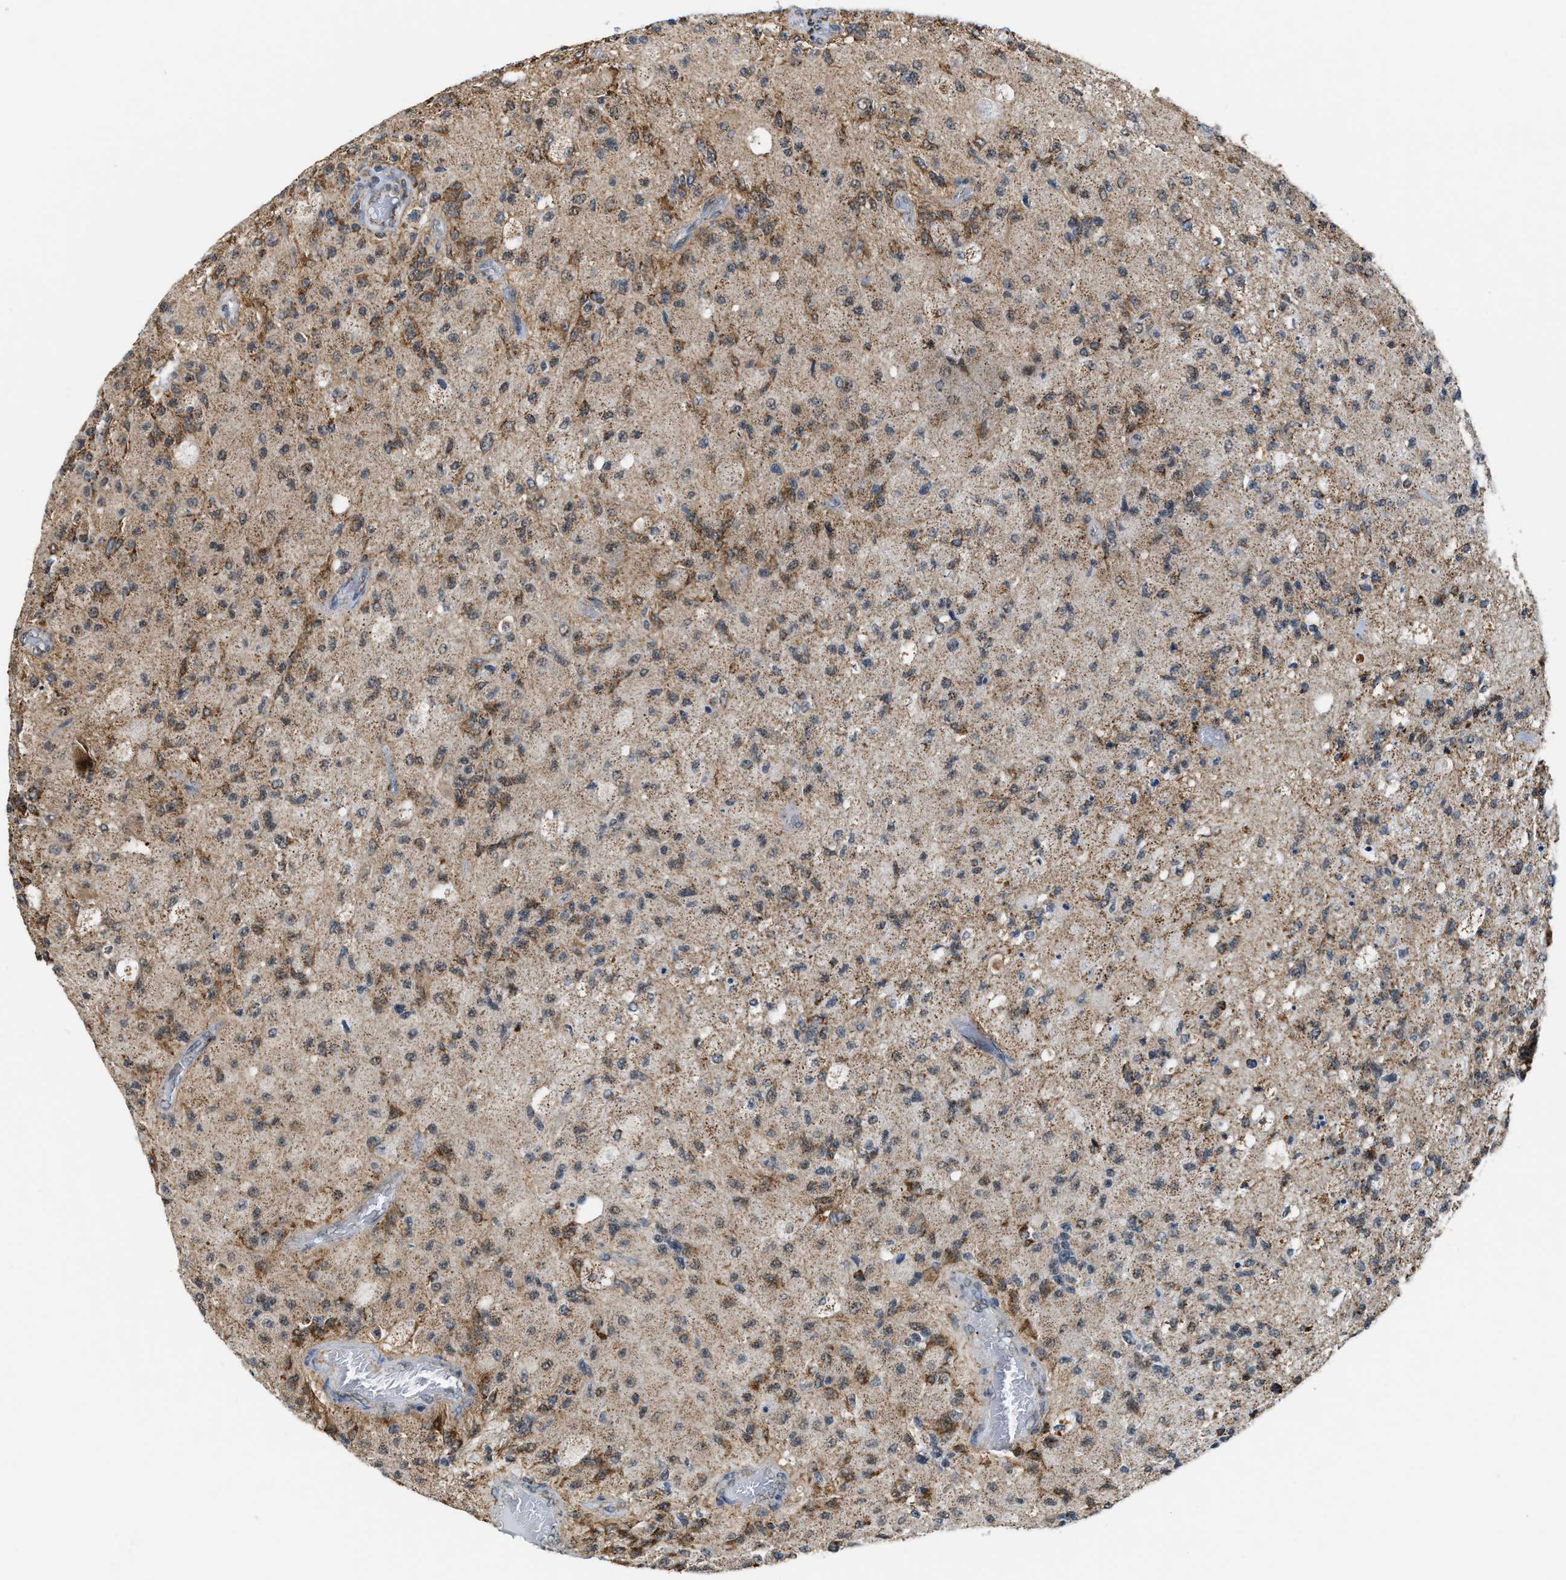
{"staining": {"intensity": "moderate", "quantity": "<25%", "location": "cytoplasmic/membranous"}, "tissue": "glioma", "cell_type": "Tumor cells", "image_type": "cancer", "snomed": [{"axis": "morphology", "description": "Normal tissue, NOS"}, {"axis": "morphology", "description": "Glioma, malignant, High grade"}, {"axis": "topography", "description": "Cerebral cortex"}], "caption": "Immunohistochemical staining of human glioma exhibits low levels of moderate cytoplasmic/membranous protein staining in approximately <25% of tumor cells.", "gene": "HIBADH", "patient": {"sex": "male", "age": 77}}